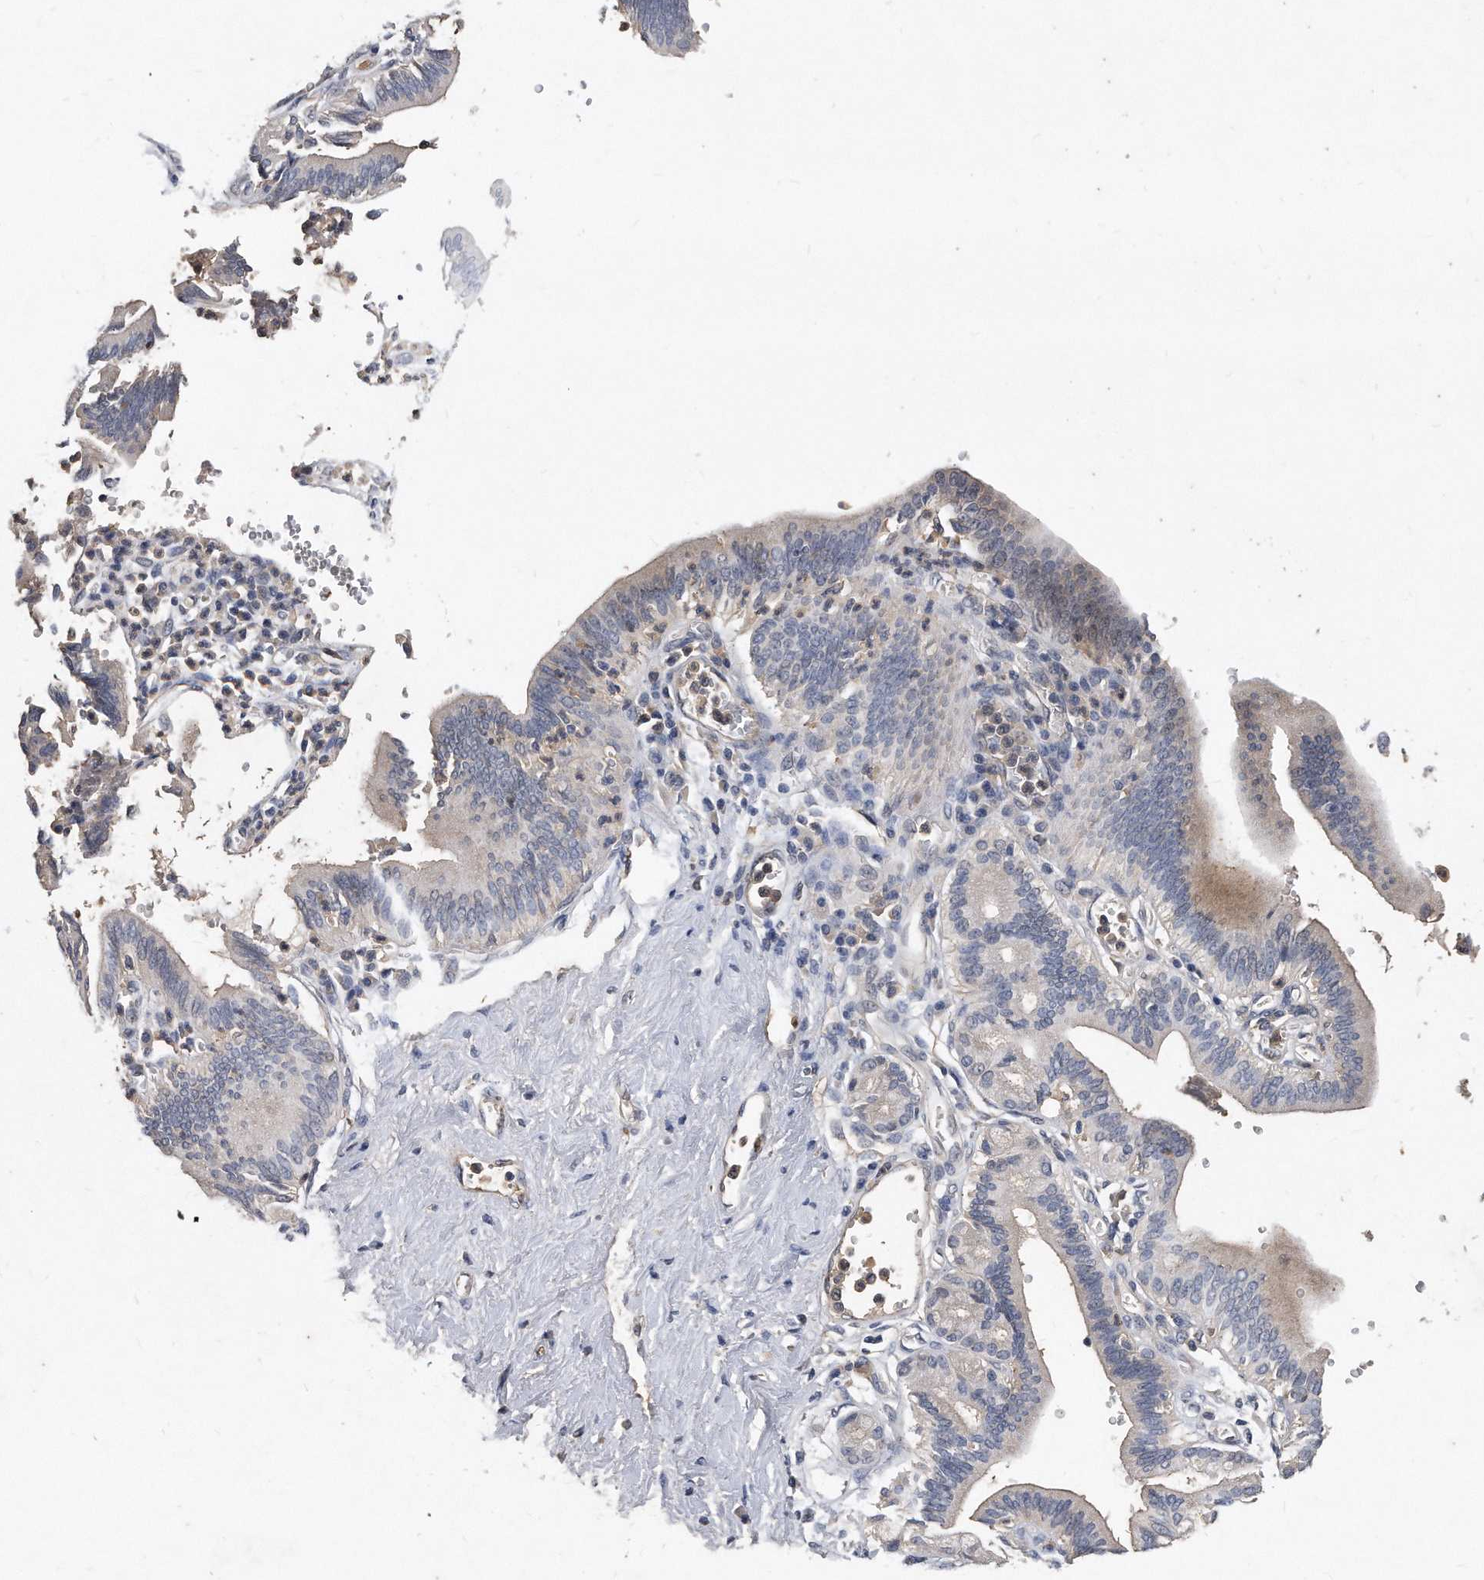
{"staining": {"intensity": "weak", "quantity": "<25%", "location": "cytoplasmic/membranous"}, "tissue": "pancreatic cancer", "cell_type": "Tumor cells", "image_type": "cancer", "snomed": [{"axis": "morphology", "description": "Adenocarcinoma, NOS"}, {"axis": "topography", "description": "Pancreas"}], "caption": "This is an immunohistochemistry (IHC) image of adenocarcinoma (pancreatic). There is no expression in tumor cells.", "gene": "HOMER3", "patient": {"sex": "female", "age": 73}}